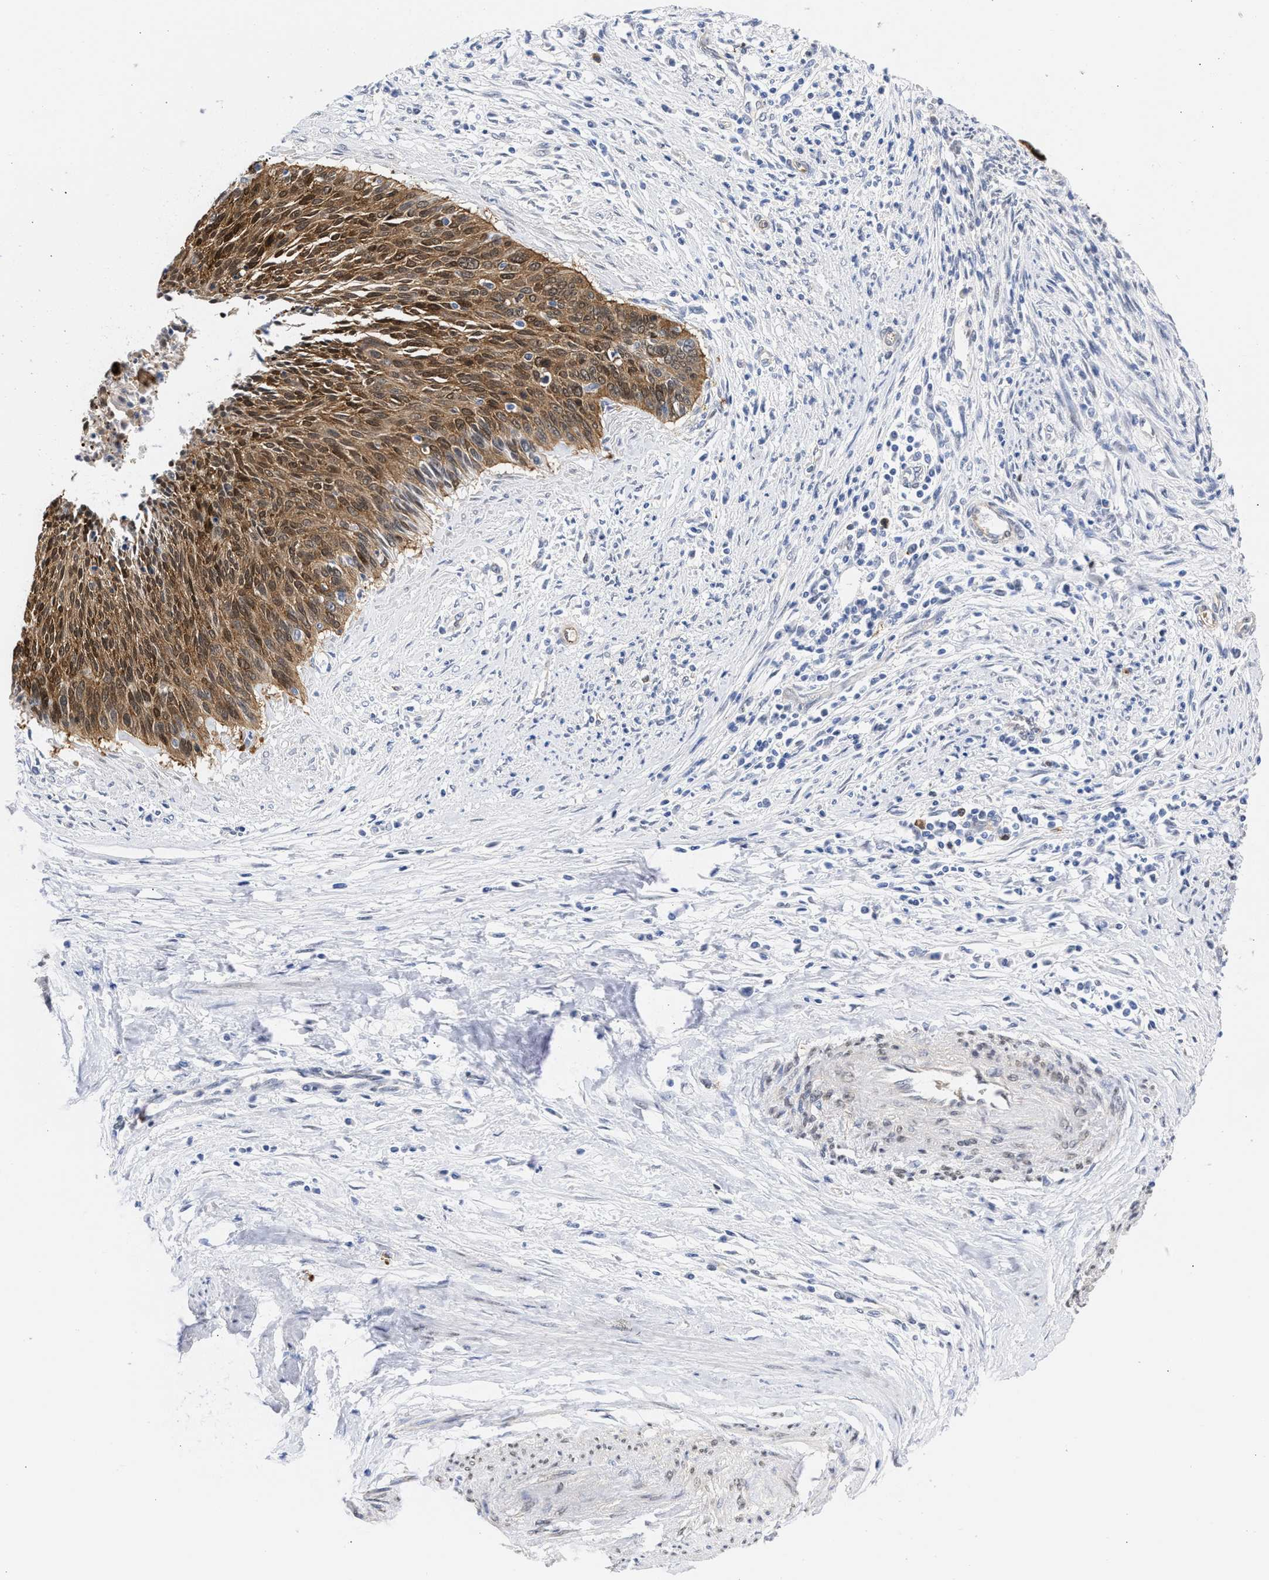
{"staining": {"intensity": "moderate", "quantity": ">75%", "location": "cytoplasmic/membranous,nuclear"}, "tissue": "cervical cancer", "cell_type": "Tumor cells", "image_type": "cancer", "snomed": [{"axis": "morphology", "description": "Squamous cell carcinoma, NOS"}, {"axis": "topography", "description": "Cervix"}], "caption": "The photomicrograph exhibits a brown stain indicating the presence of a protein in the cytoplasmic/membranous and nuclear of tumor cells in cervical squamous cell carcinoma. (DAB = brown stain, brightfield microscopy at high magnification).", "gene": "THRA", "patient": {"sex": "female", "age": 55}}